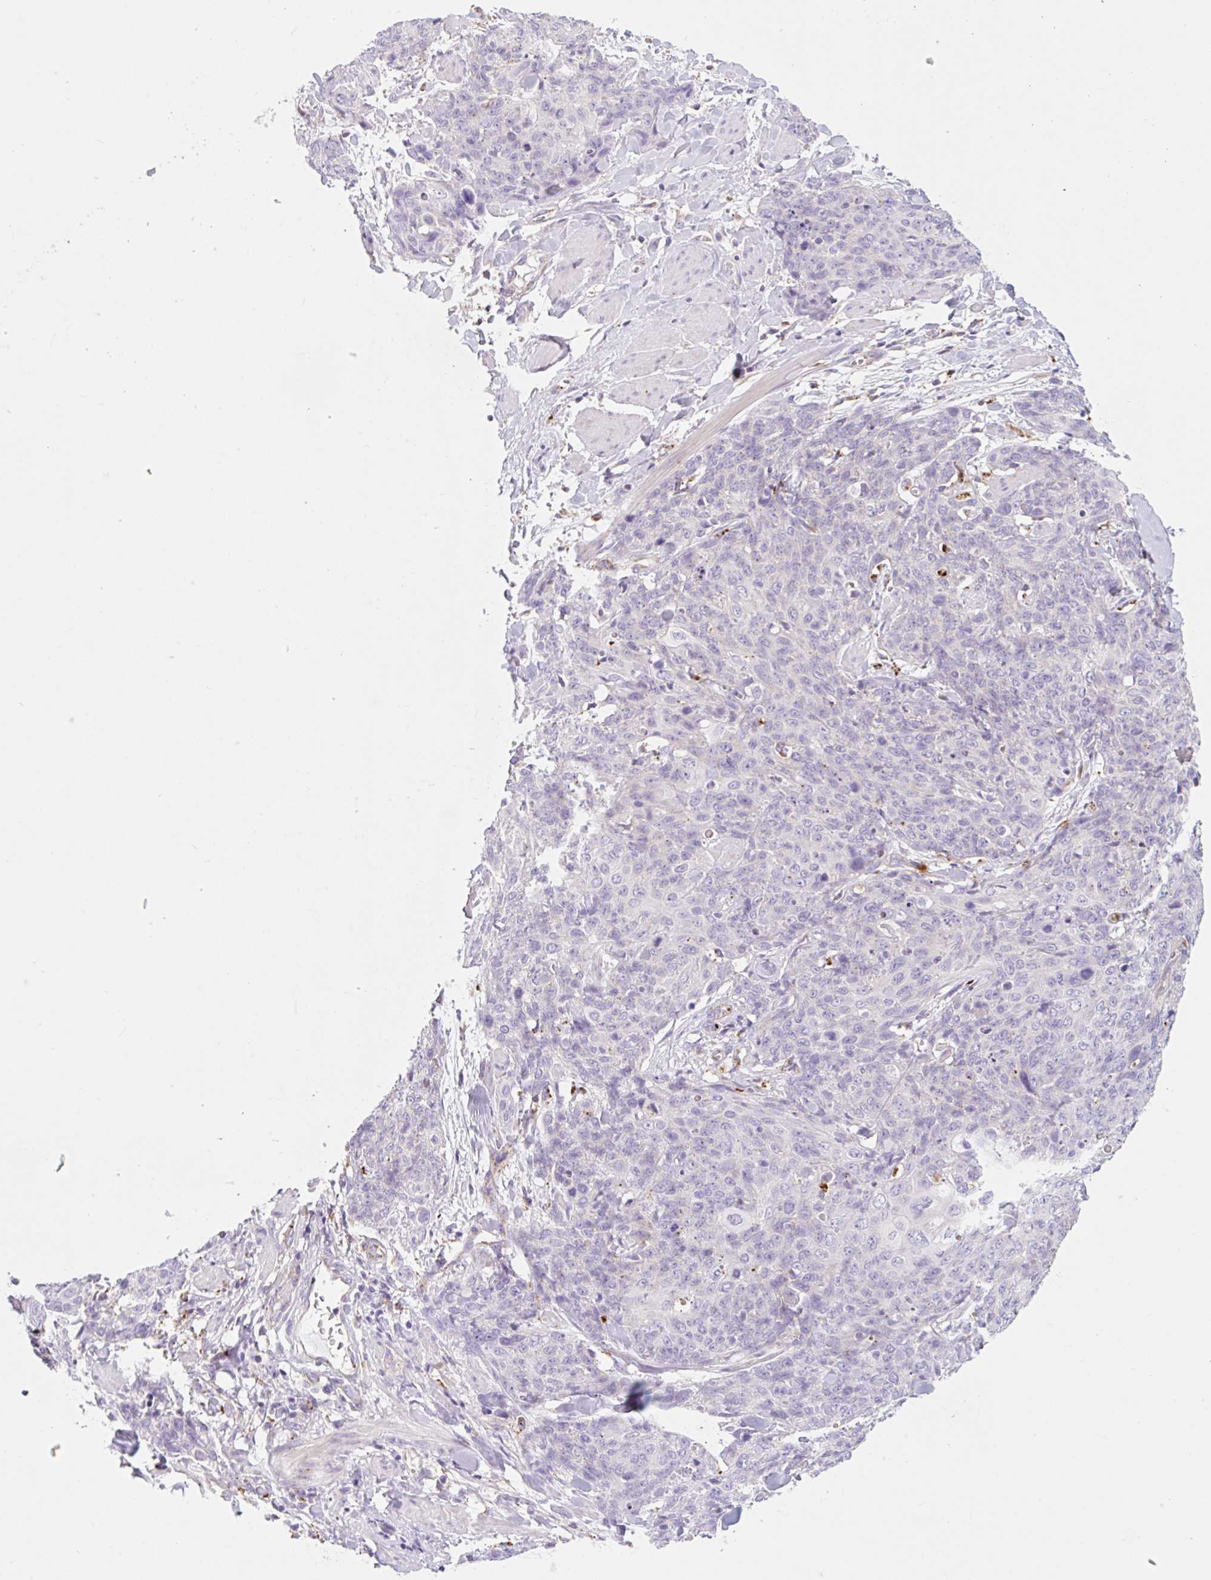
{"staining": {"intensity": "negative", "quantity": "none", "location": "none"}, "tissue": "skin cancer", "cell_type": "Tumor cells", "image_type": "cancer", "snomed": [{"axis": "morphology", "description": "Squamous cell carcinoma, NOS"}, {"axis": "topography", "description": "Skin"}, {"axis": "topography", "description": "Vulva"}], "caption": "This is a histopathology image of IHC staining of skin cancer, which shows no staining in tumor cells. (Stains: DAB (3,3'-diaminobenzidine) immunohistochemistry with hematoxylin counter stain, Microscopy: brightfield microscopy at high magnification).", "gene": "CLEC3A", "patient": {"sex": "female", "age": 85}}